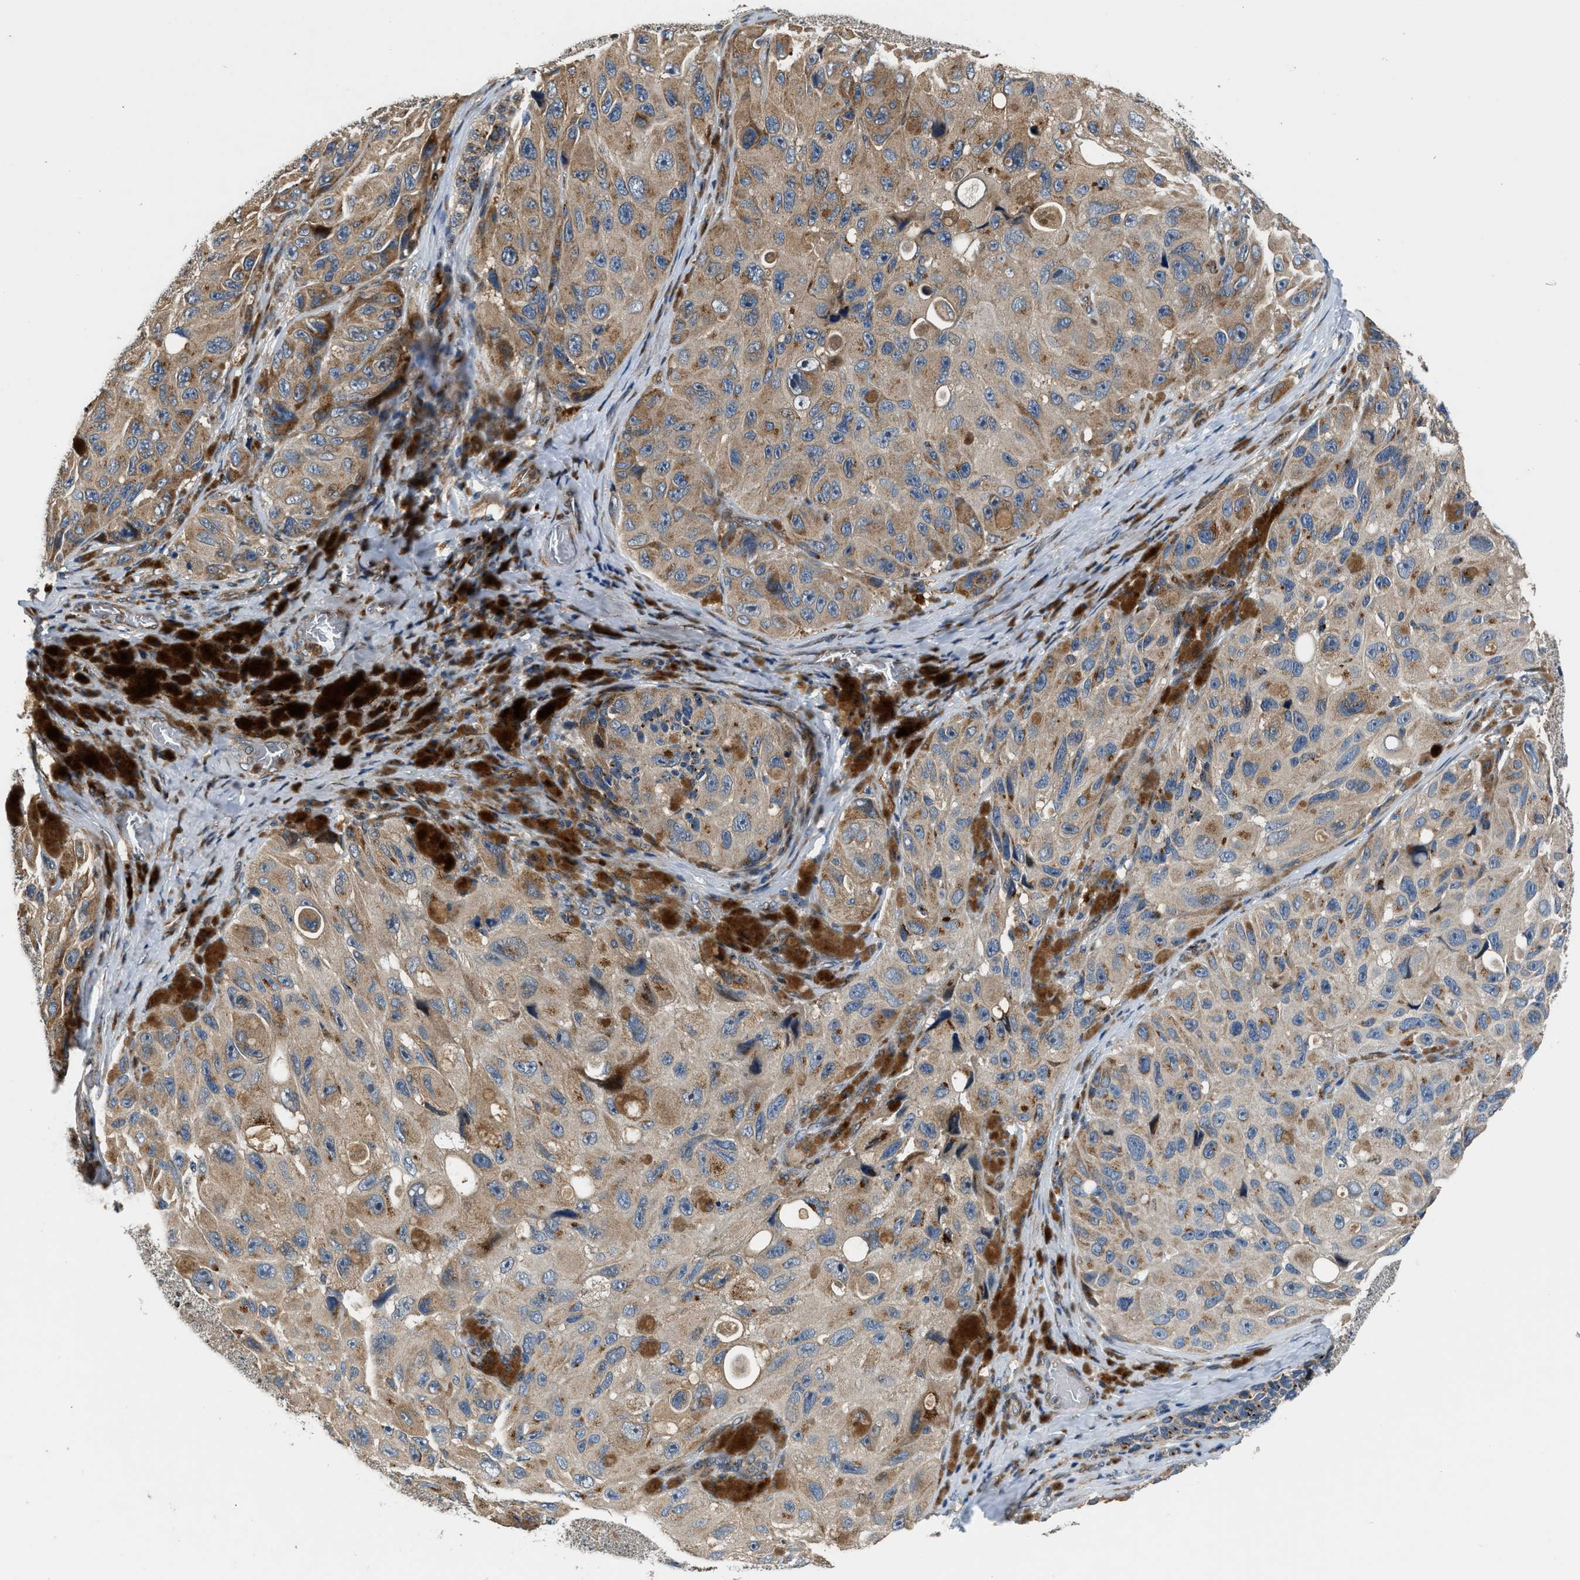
{"staining": {"intensity": "moderate", "quantity": ">75%", "location": "cytoplasmic/membranous"}, "tissue": "melanoma", "cell_type": "Tumor cells", "image_type": "cancer", "snomed": [{"axis": "morphology", "description": "Malignant melanoma, NOS"}, {"axis": "topography", "description": "Skin"}], "caption": "Human melanoma stained with a brown dye demonstrates moderate cytoplasmic/membranous positive positivity in about >75% of tumor cells.", "gene": "FUT8", "patient": {"sex": "female", "age": 73}}